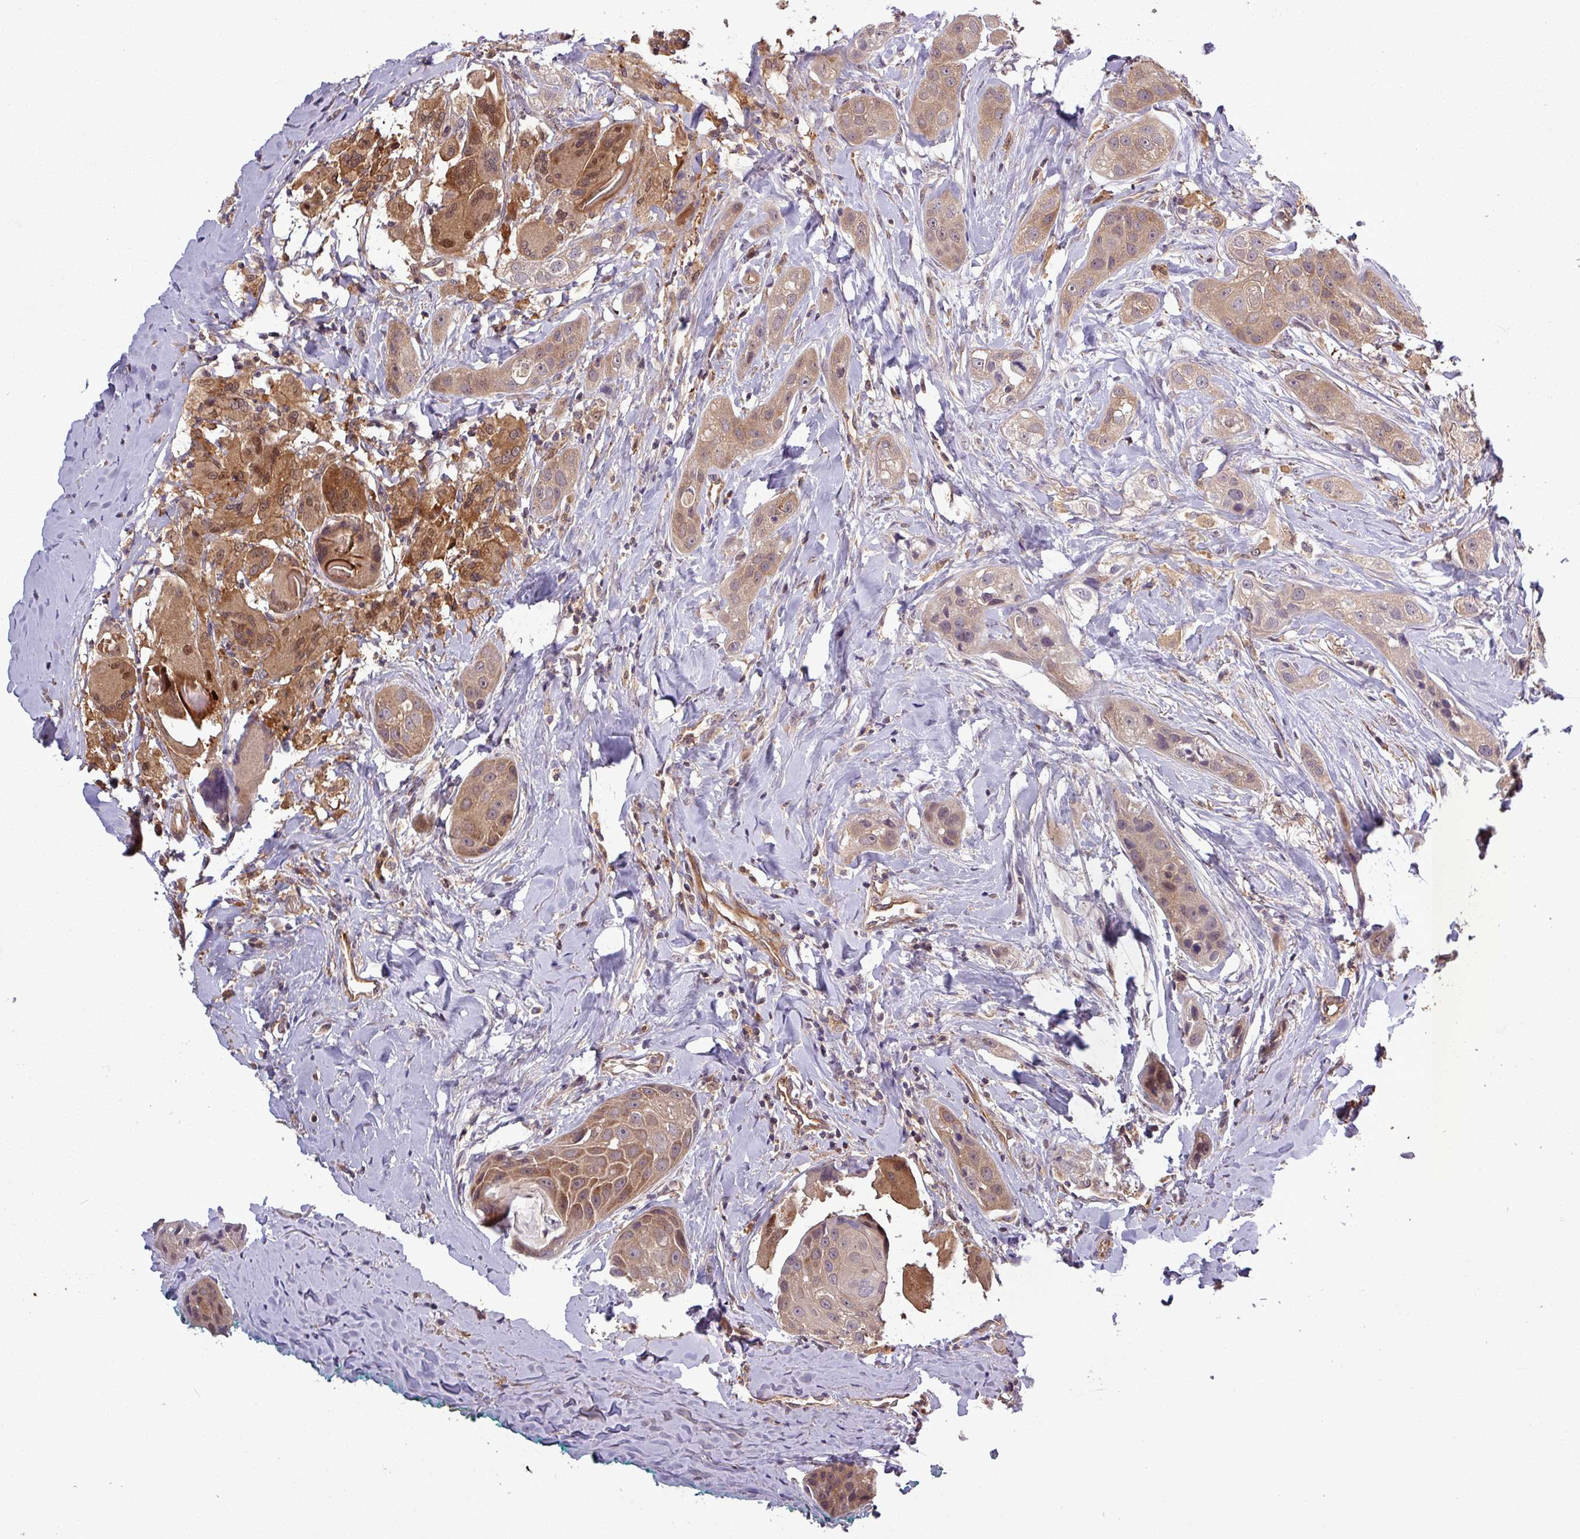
{"staining": {"intensity": "moderate", "quantity": ">75%", "location": "cytoplasmic/membranous"}, "tissue": "head and neck cancer", "cell_type": "Tumor cells", "image_type": "cancer", "snomed": [{"axis": "morphology", "description": "Normal tissue, NOS"}, {"axis": "morphology", "description": "Squamous cell carcinoma, NOS"}, {"axis": "topography", "description": "Skeletal muscle"}, {"axis": "topography", "description": "Head-Neck"}], "caption": "Immunohistochemical staining of human head and neck cancer displays medium levels of moderate cytoplasmic/membranous protein expression in approximately >75% of tumor cells.", "gene": "SIRPB2", "patient": {"sex": "male", "age": 51}}